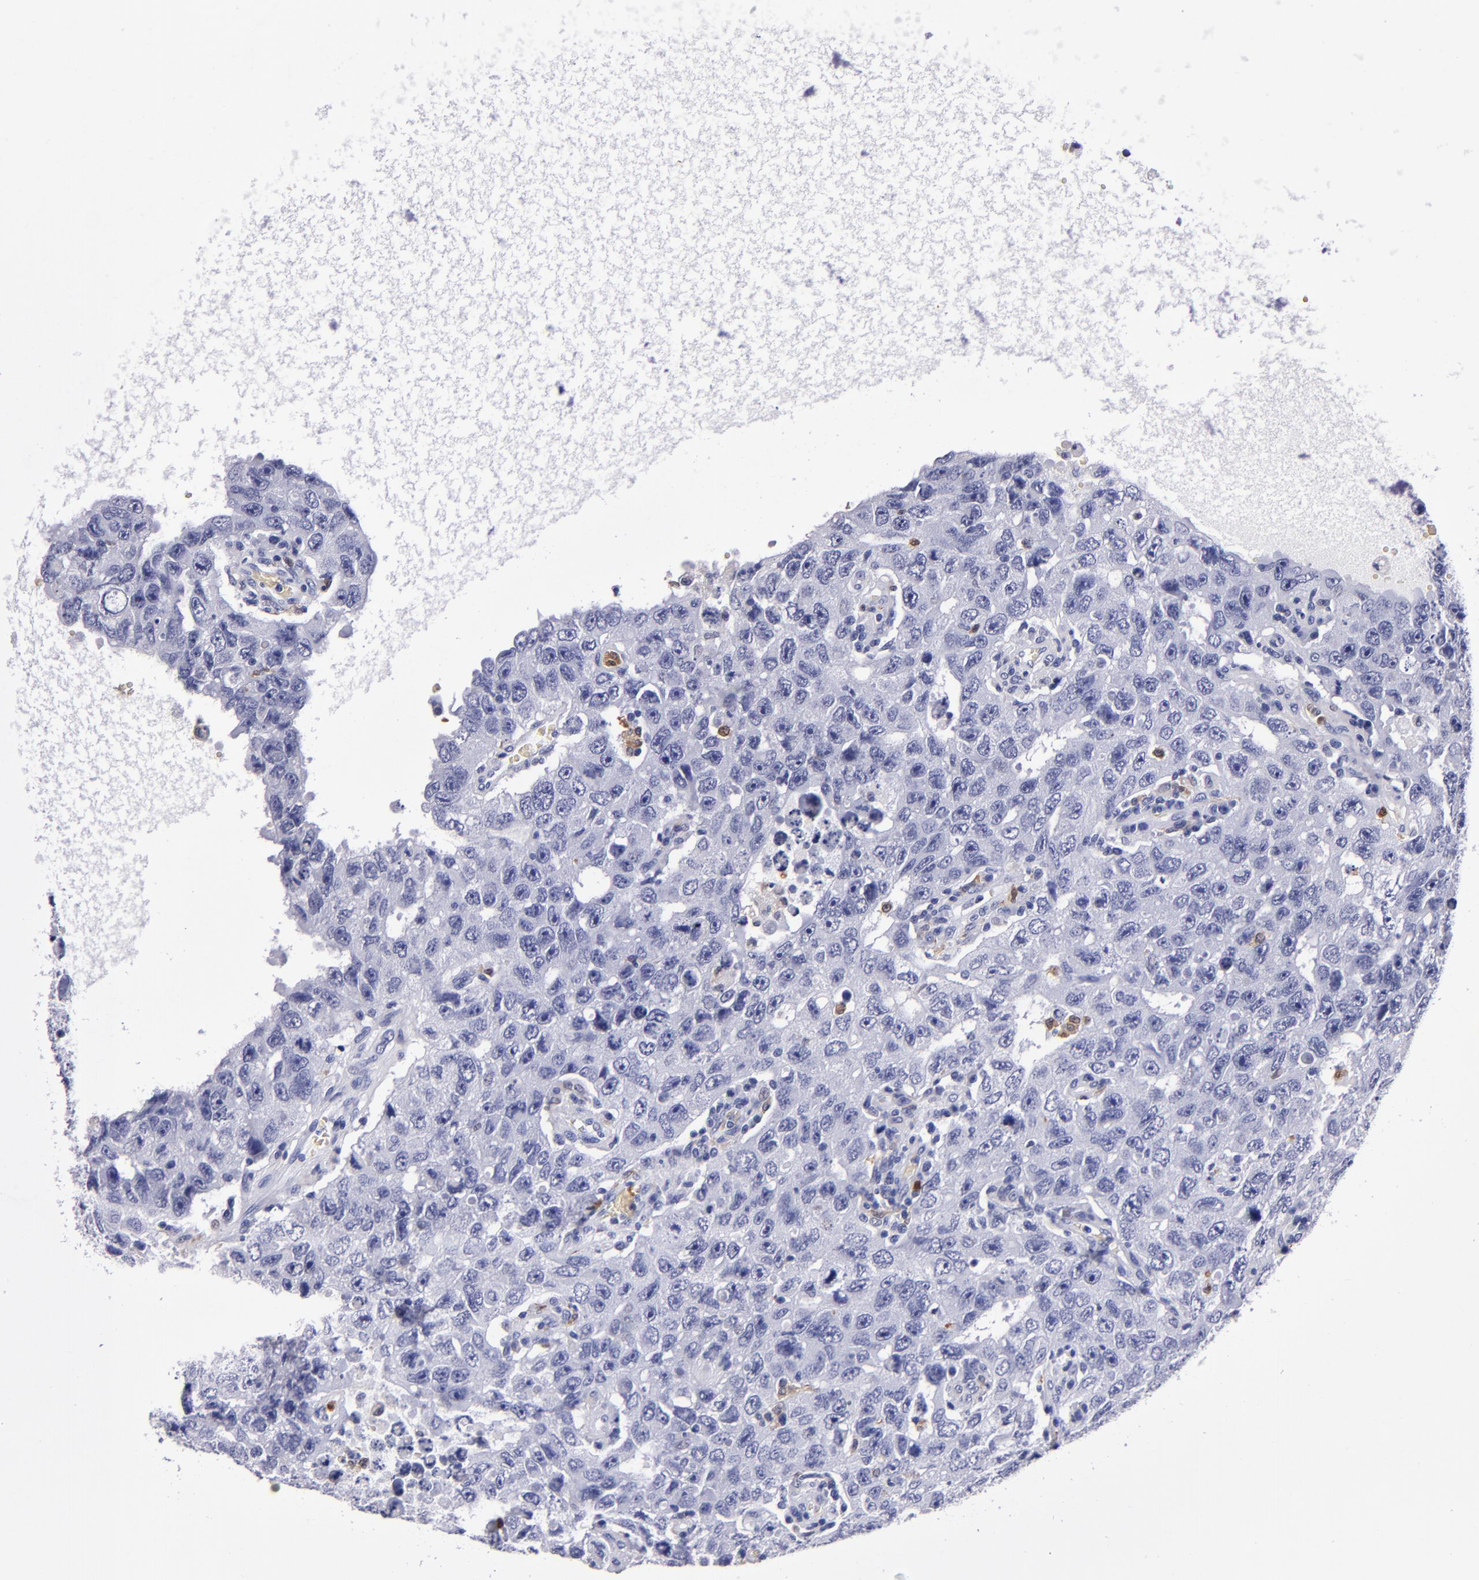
{"staining": {"intensity": "negative", "quantity": "none", "location": "none"}, "tissue": "testis cancer", "cell_type": "Tumor cells", "image_type": "cancer", "snomed": [{"axis": "morphology", "description": "Carcinoma, Embryonal, NOS"}, {"axis": "topography", "description": "Testis"}], "caption": "Human embryonal carcinoma (testis) stained for a protein using IHC exhibits no positivity in tumor cells.", "gene": "S100A8", "patient": {"sex": "male", "age": 26}}